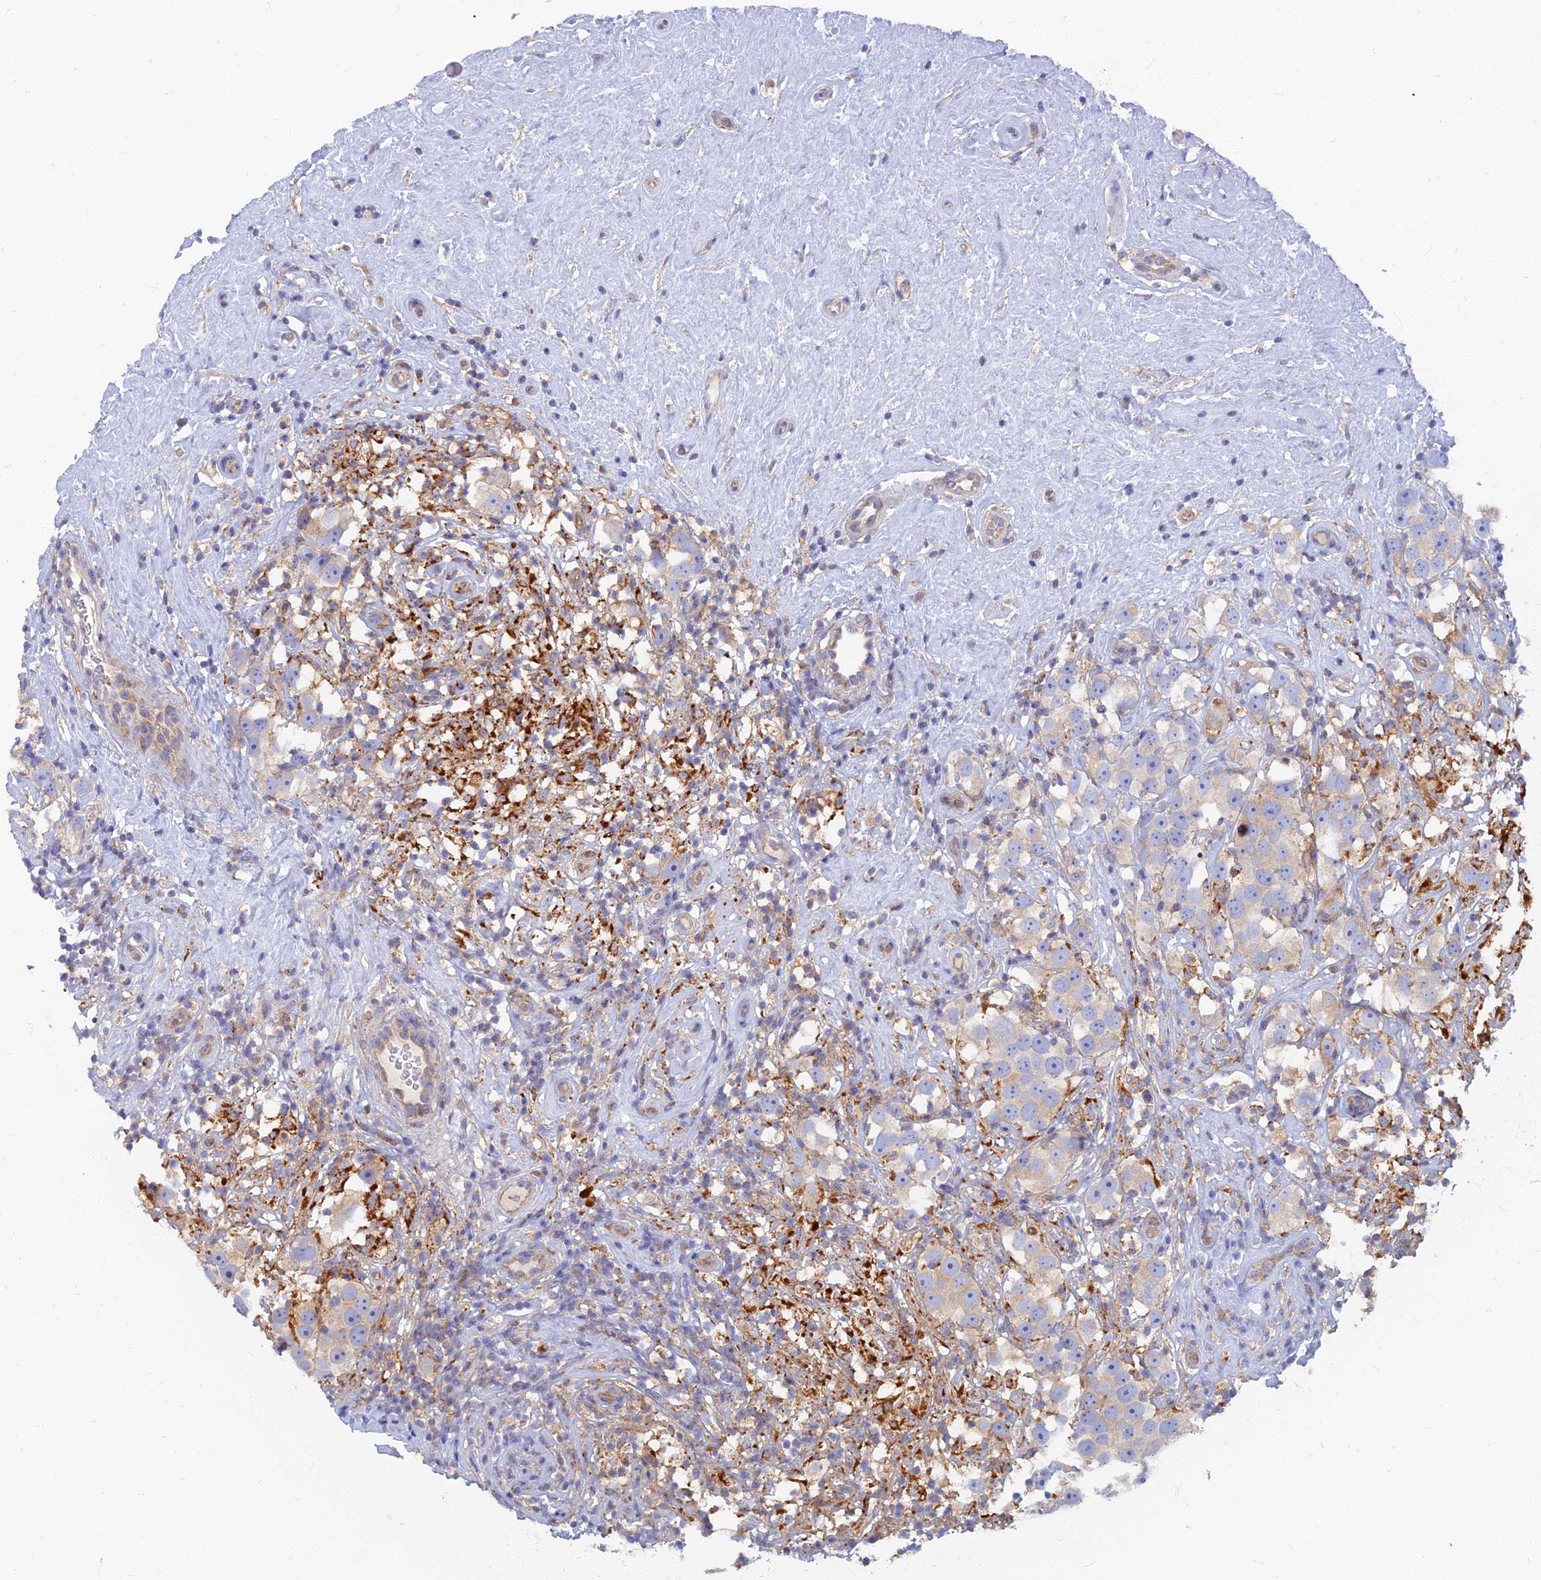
{"staining": {"intensity": "weak", "quantity": "<25%", "location": "cytoplasmic/membranous"}, "tissue": "testis cancer", "cell_type": "Tumor cells", "image_type": "cancer", "snomed": [{"axis": "morphology", "description": "Seminoma, NOS"}, {"axis": "topography", "description": "Testis"}], "caption": "Tumor cells are negative for brown protein staining in testis cancer (seminoma).", "gene": "TMEM44", "patient": {"sex": "male", "age": 49}}